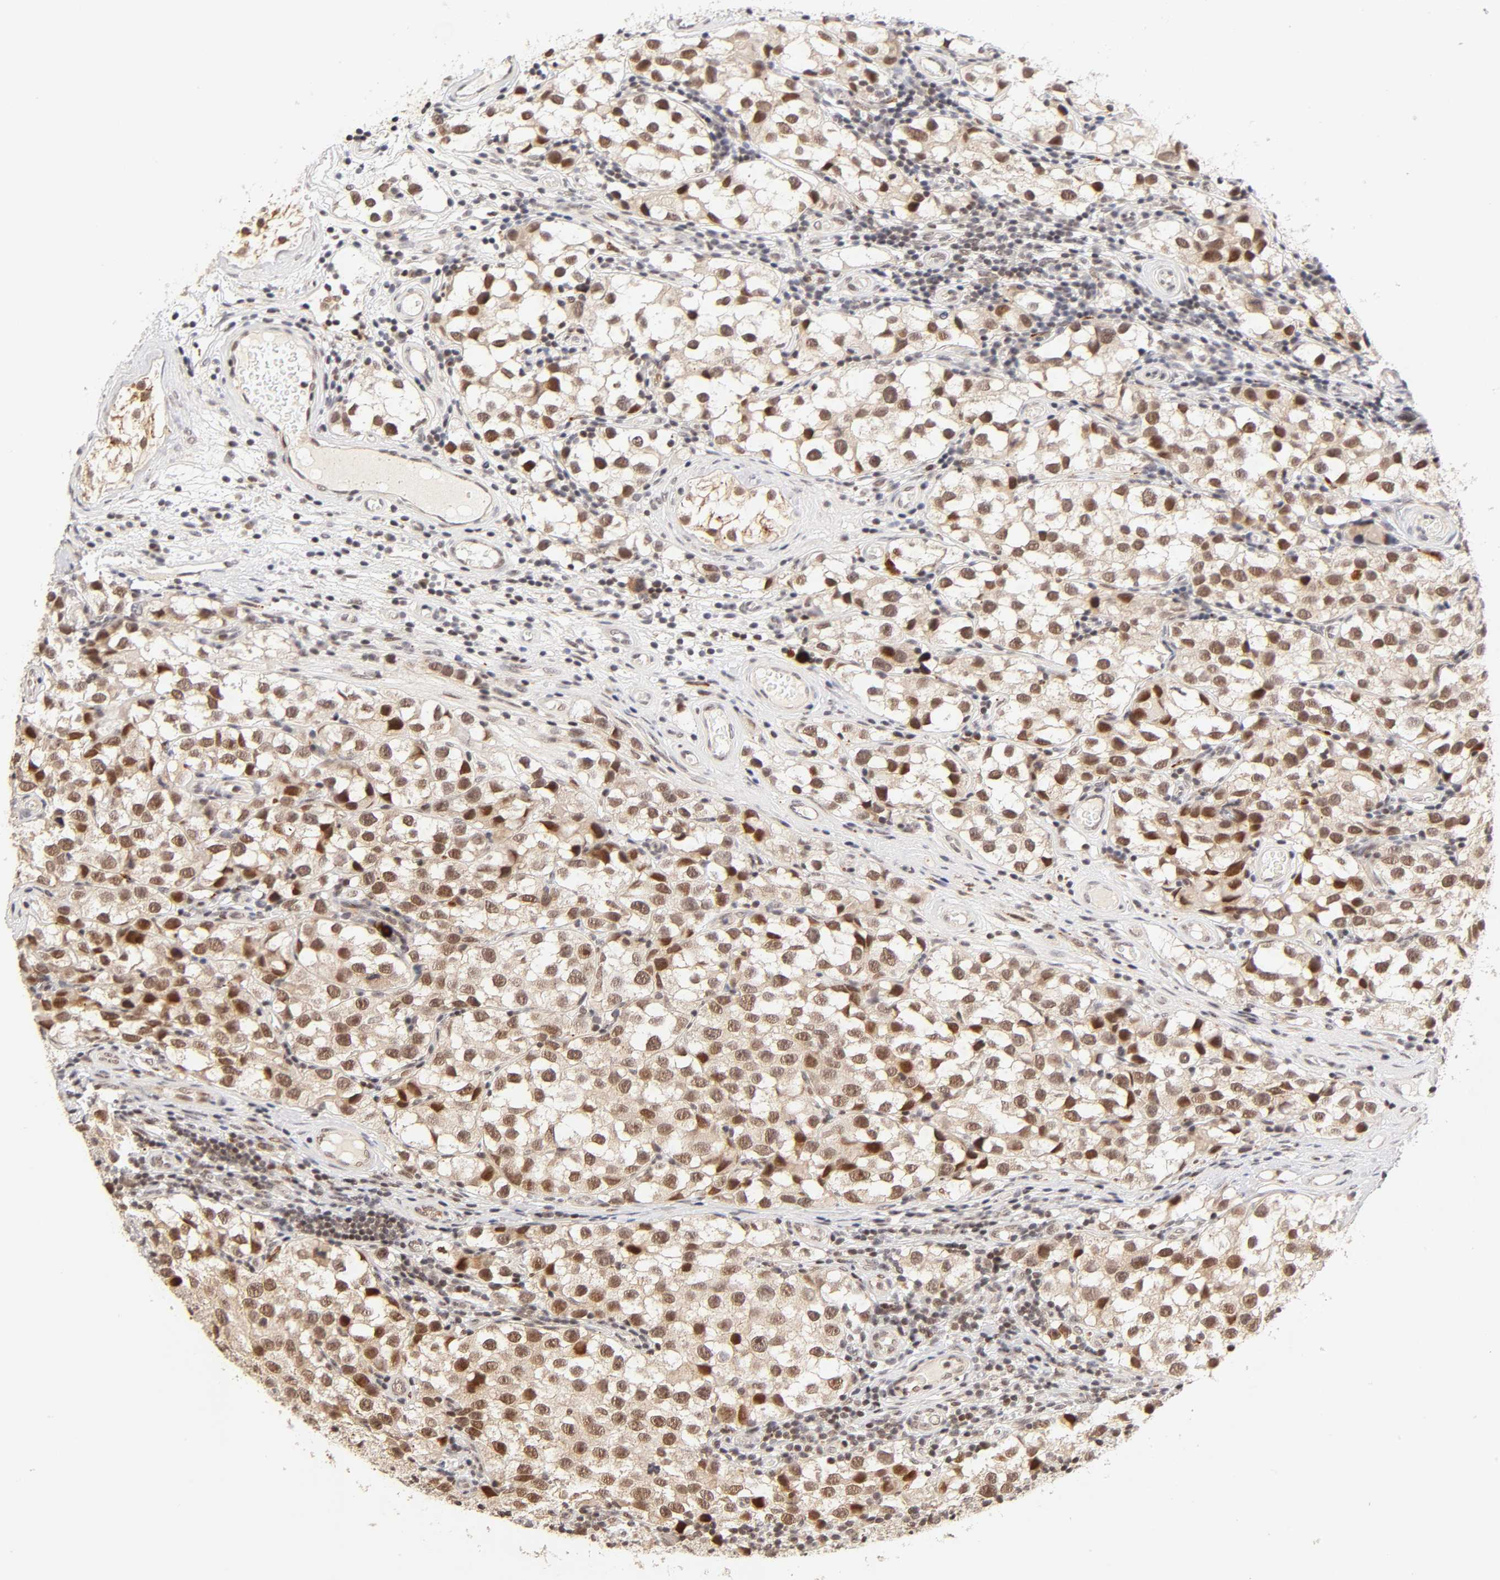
{"staining": {"intensity": "weak", "quantity": ">75%", "location": "cytoplasmic/membranous,nuclear"}, "tissue": "testis cancer", "cell_type": "Tumor cells", "image_type": "cancer", "snomed": [{"axis": "morphology", "description": "Seminoma, NOS"}, {"axis": "topography", "description": "Testis"}], "caption": "Brown immunohistochemical staining in human testis cancer (seminoma) exhibits weak cytoplasmic/membranous and nuclear staining in approximately >75% of tumor cells. The staining was performed using DAB (3,3'-diaminobenzidine) to visualize the protein expression in brown, while the nuclei were stained in blue with hematoxylin (Magnification: 20x).", "gene": "TAF10", "patient": {"sex": "male", "age": 39}}